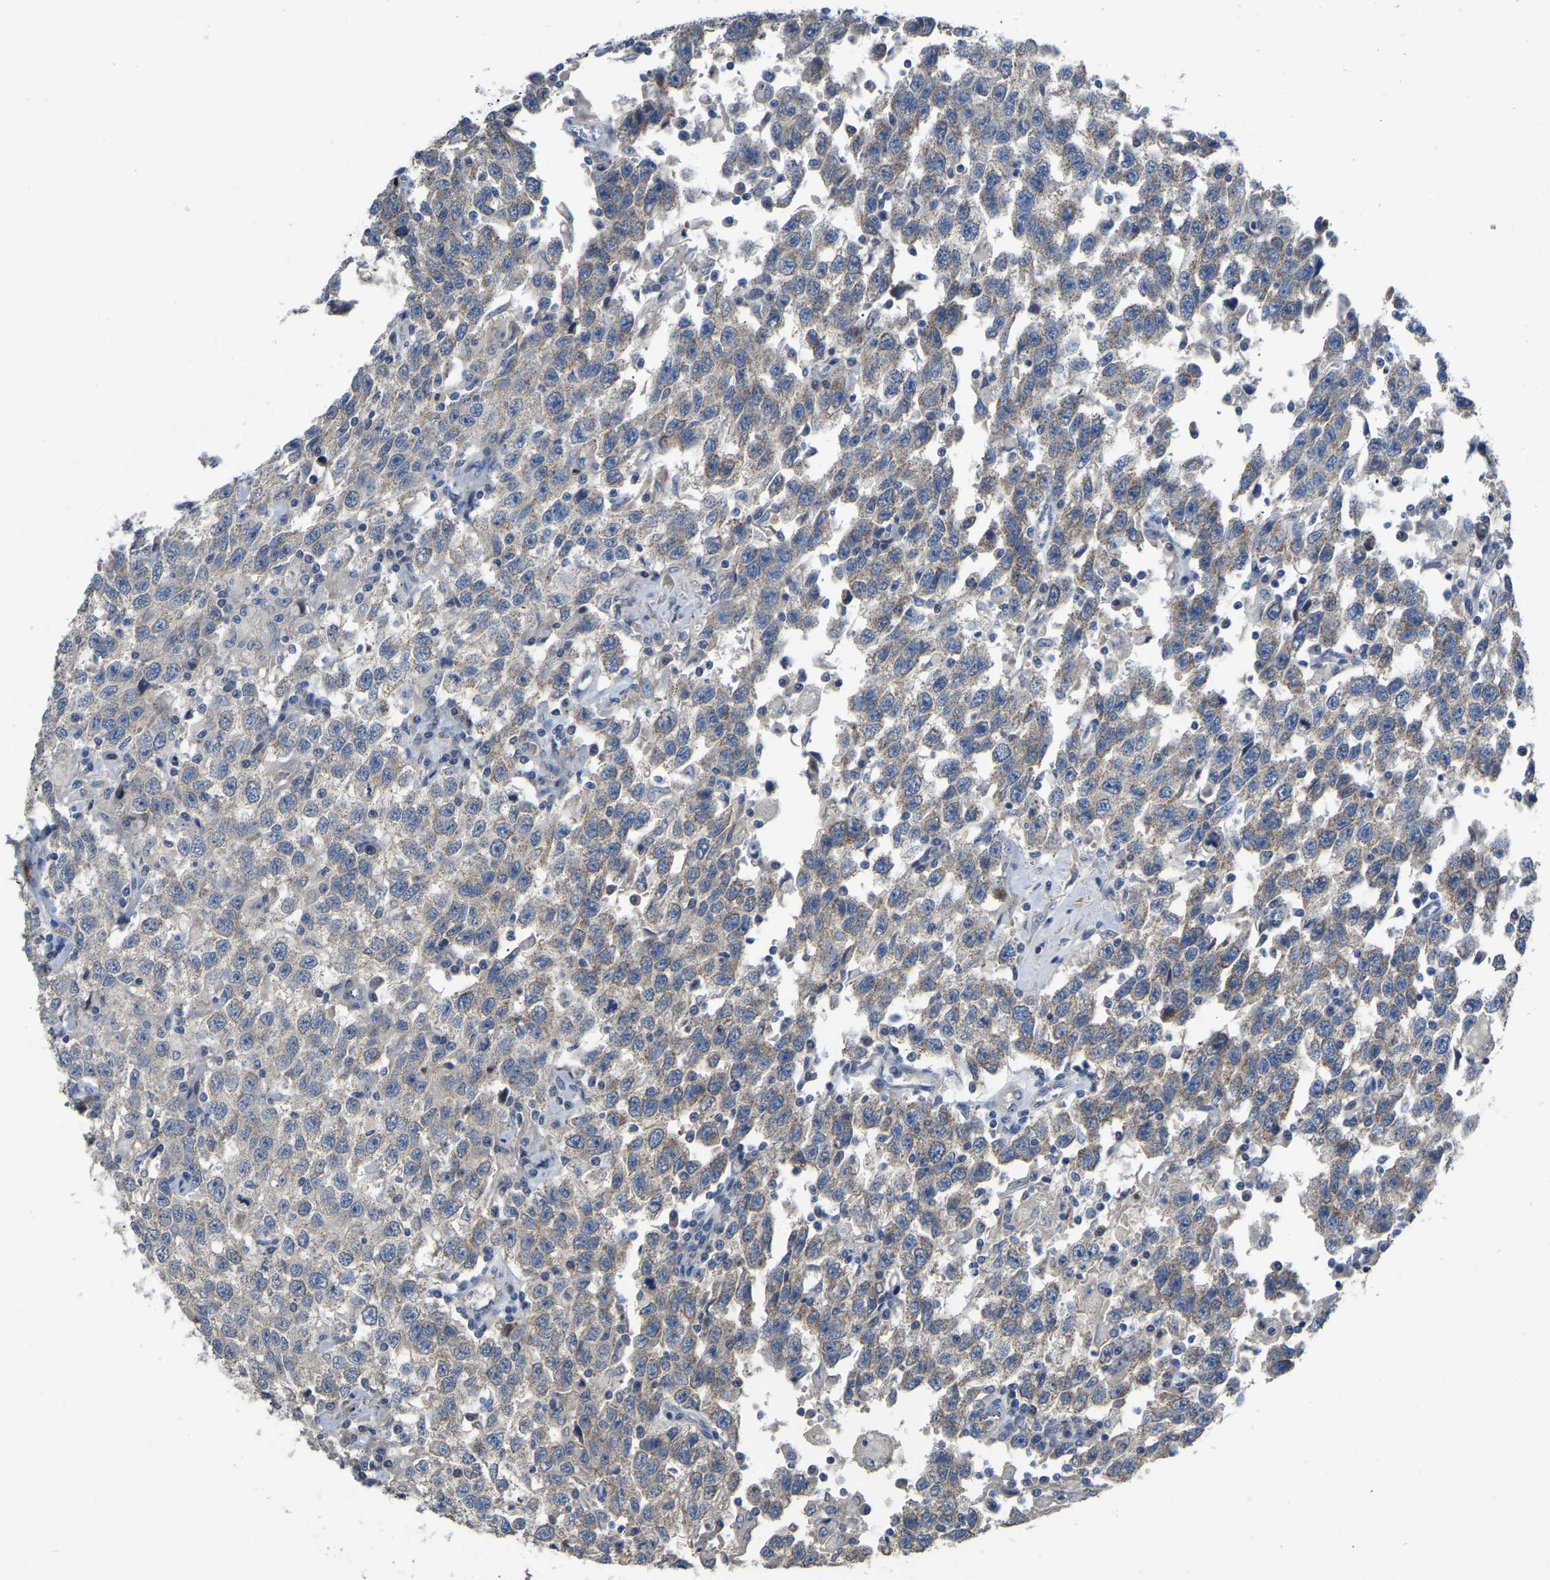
{"staining": {"intensity": "negative", "quantity": "none", "location": "none"}, "tissue": "testis cancer", "cell_type": "Tumor cells", "image_type": "cancer", "snomed": [{"axis": "morphology", "description": "Seminoma, NOS"}, {"axis": "topography", "description": "Testis"}], "caption": "High power microscopy histopathology image of an immunohistochemistry photomicrograph of seminoma (testis), revealing no significant expression in tumor cells. Nuclei are stained in blue.", "gene": "HIGD2B", "patient": {"sex": "male", "age": 41}}